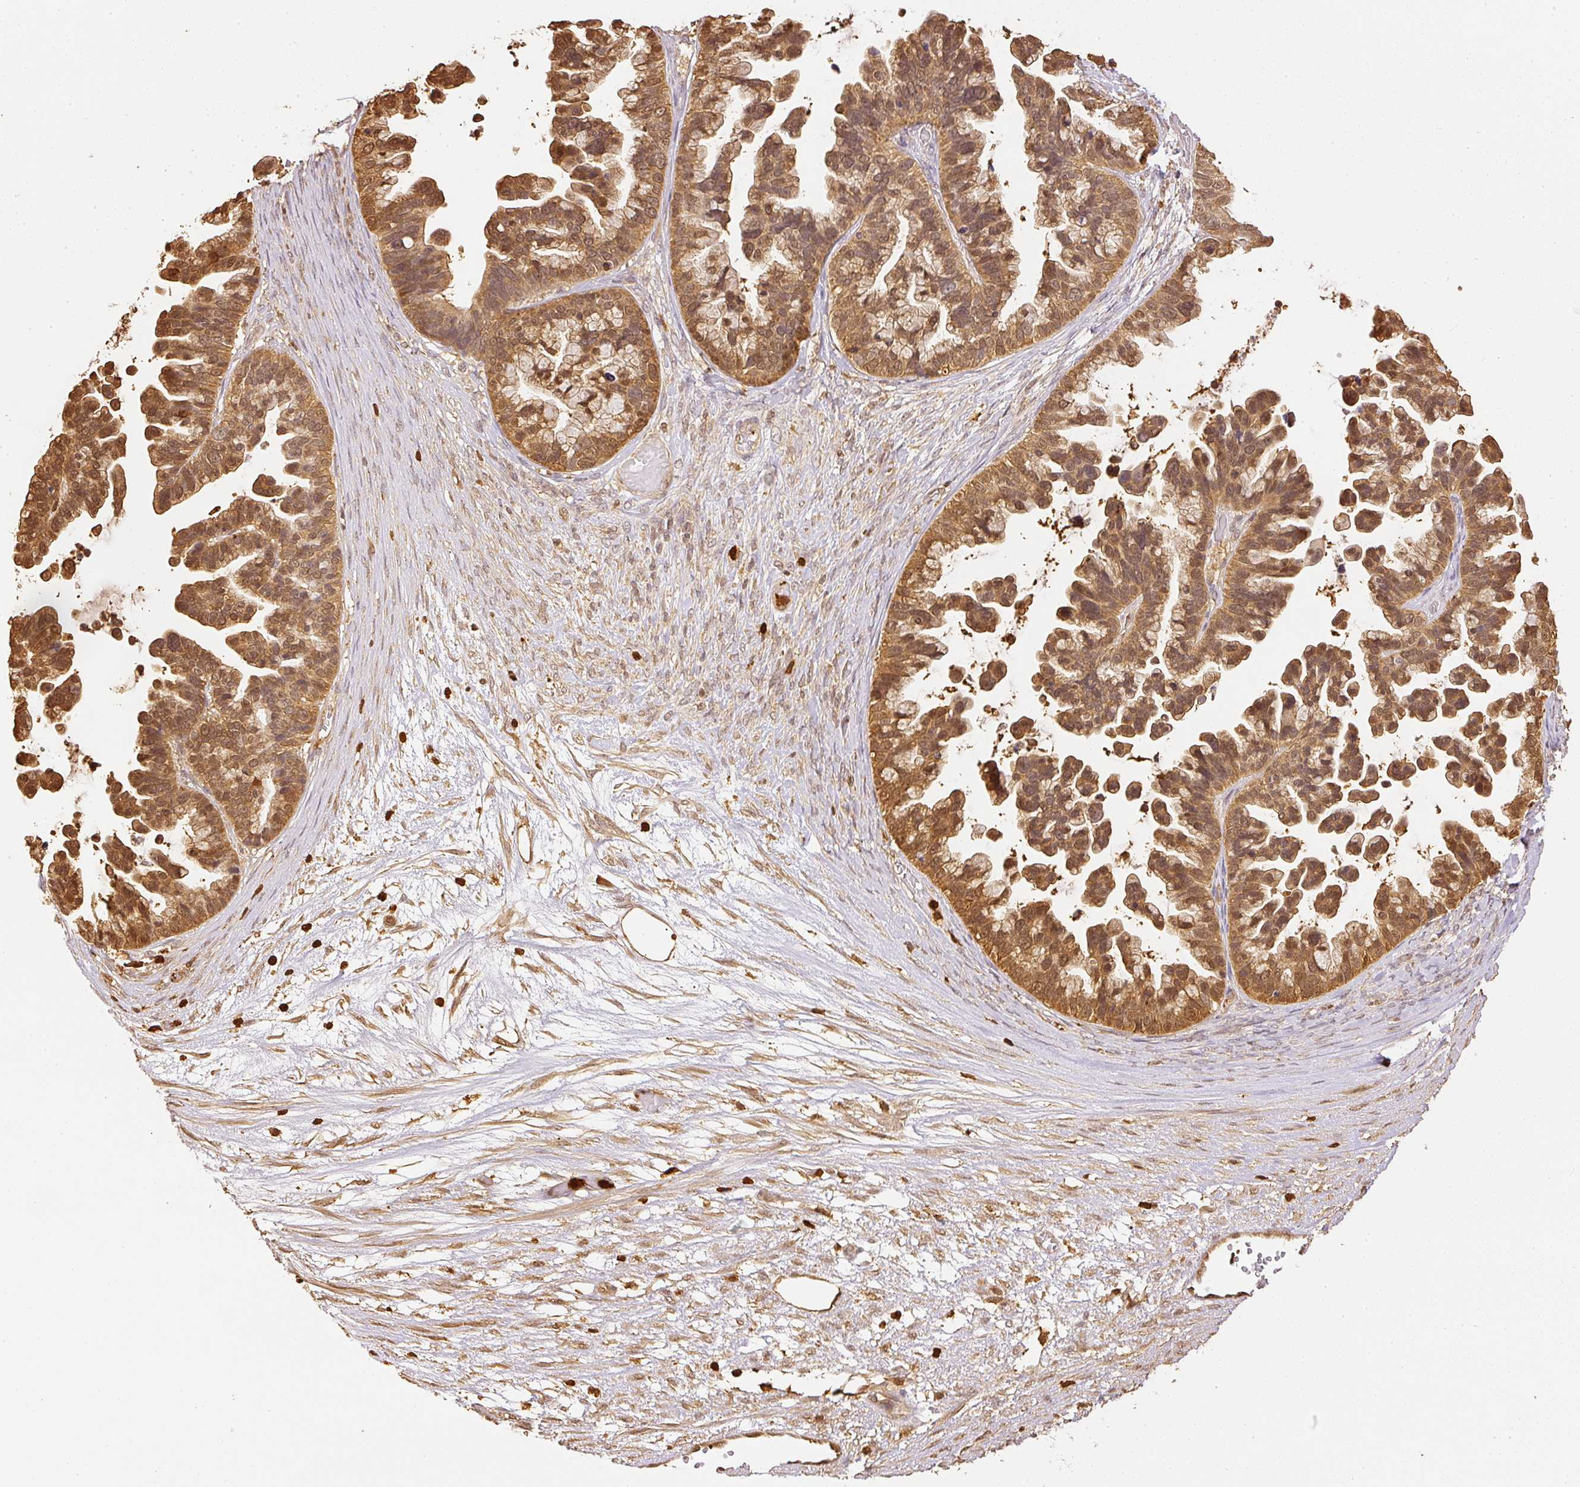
{"staining": {"intensity": "moderate", "quantity": ">75%", "location": "cytoplasmic/membranous,nuclear"}, "tissue": "ovarian cancer", "cell_type": "Tumor cells", "image_type": "cancer", "snomed": [{"axis": "morphology", "description": "Cystadenocarcinoma, serous, NOS"}, {"axis": "topography", "description": "Ovary"}], "caption": "An image showing moderate cytoplasmic/membranous and nuclear expression in approximately >75% of tumor cells in ovarian serous cystadenocarcinoma, as visualized by brown immunohistochemical staining.", "gene": "PFN1", "patient": {"sex": "female", "age": 56}}